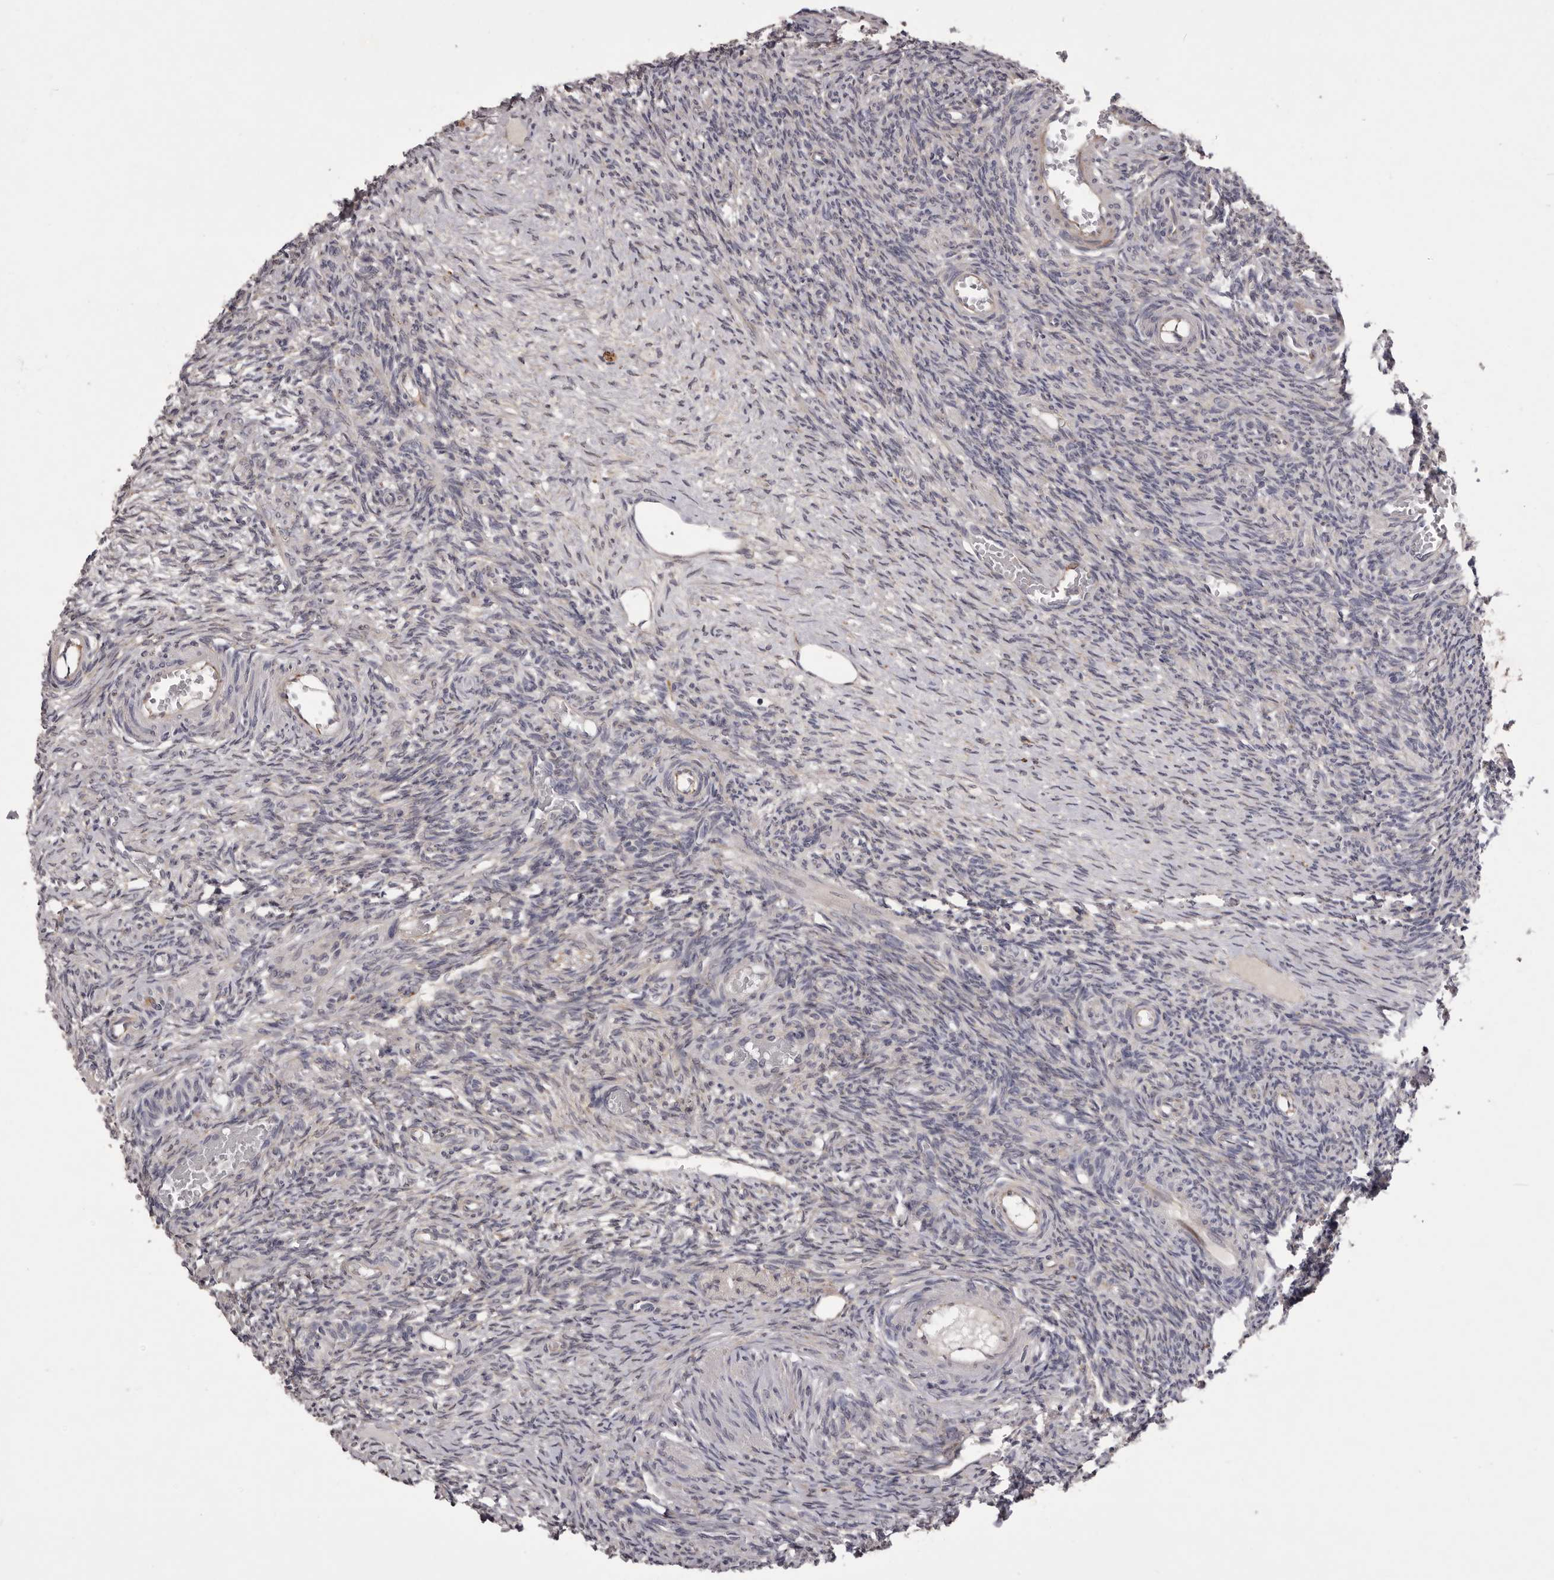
{"staining": {"intensity": "negative", "quantity": "none", "location": "none"}, "tissue": "ovary", "cell_type": "Ovarian stroma cells", "image_type": "normal", "snomed": [{"axis": "morphology", "description": "Normal tissue, NOS"}, {"axis": "topography", "description": "Ovary"}], "caption": "DAB immunohistochemical staining of normal human ovary shows no significant staining in ovarian stroma cells.", "gene": "PNRC1", "patient": {"sex": "female", "age": 27}}